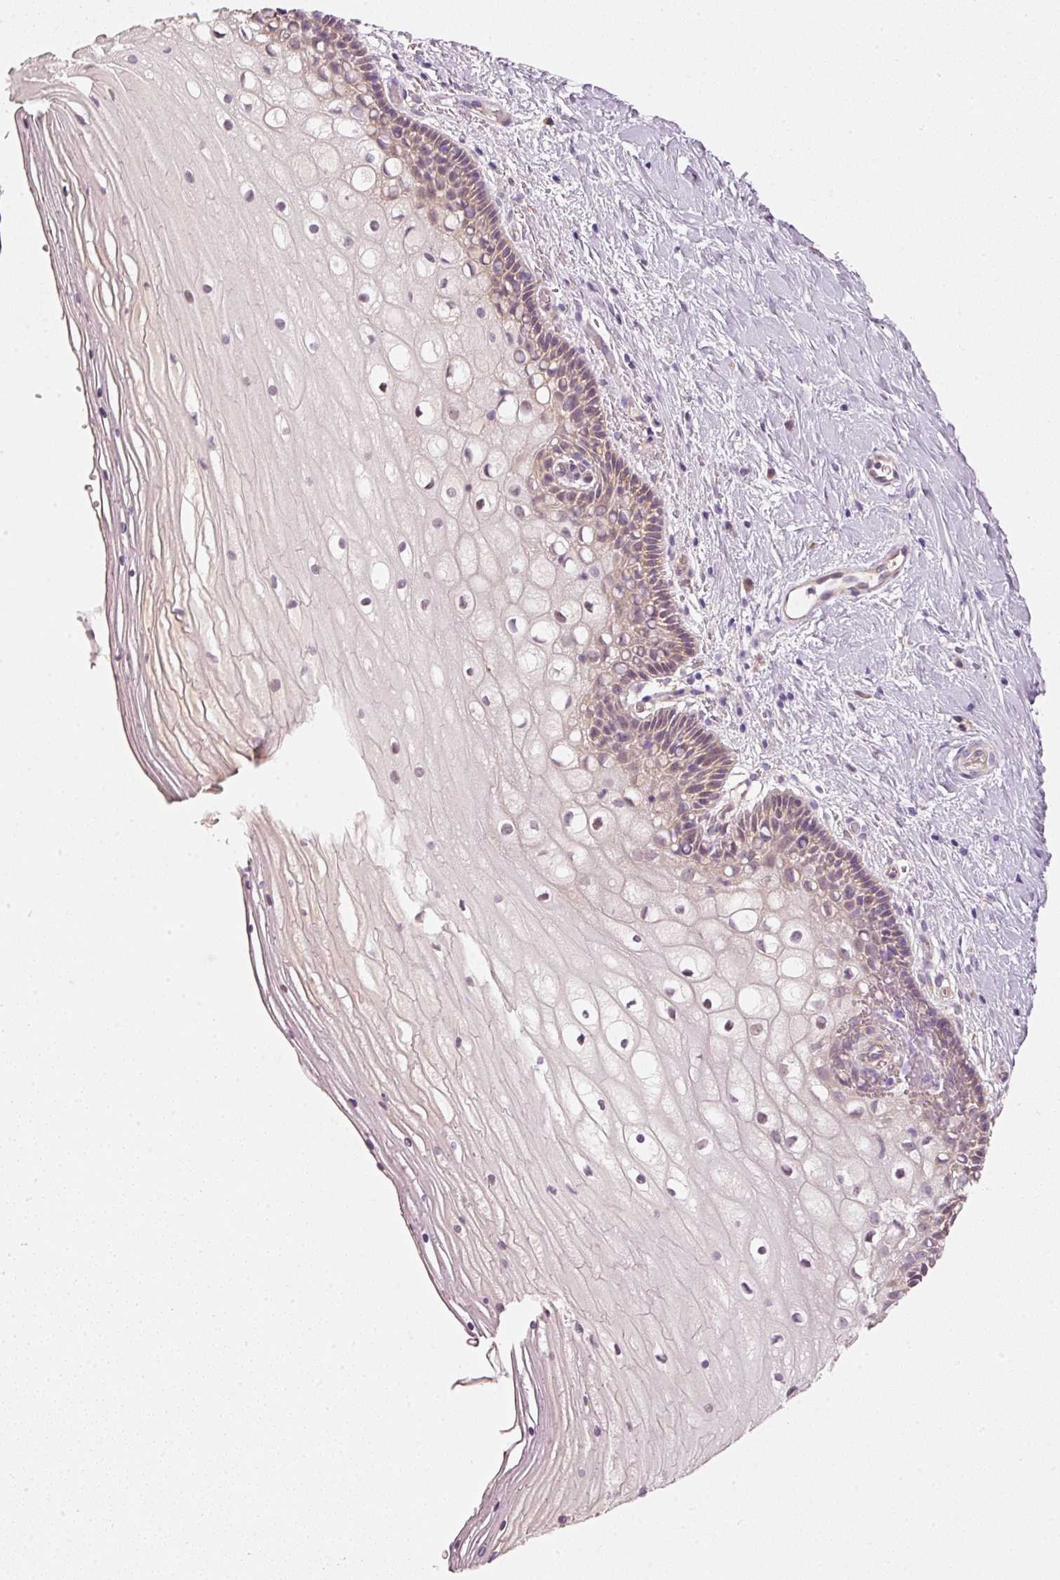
{"staining": {"intensity": "weak", "quantity": "25%-75%", "location": "cytoplasmic/membranous,nuclear"}, "tissue": "cervix", "cell_type": "Glandular cells", "image_type": "normal", "snomed": [{"axis": "morphology", "description": "Normal tissue, NOS"}, {"axis": "topography", "description": "Cervix"}], "caption": "Protein staining demonstrates weak cytoplasmic/membranous,nuclear staining in about 25%-75% of glandular cells in benign cervix. Immunohistochemistry (ihc) stains the protein of interest in brown and the nuclei are stained blue.", "gene": "RGL2", "patient": {"sex": "female", "age": 36}}